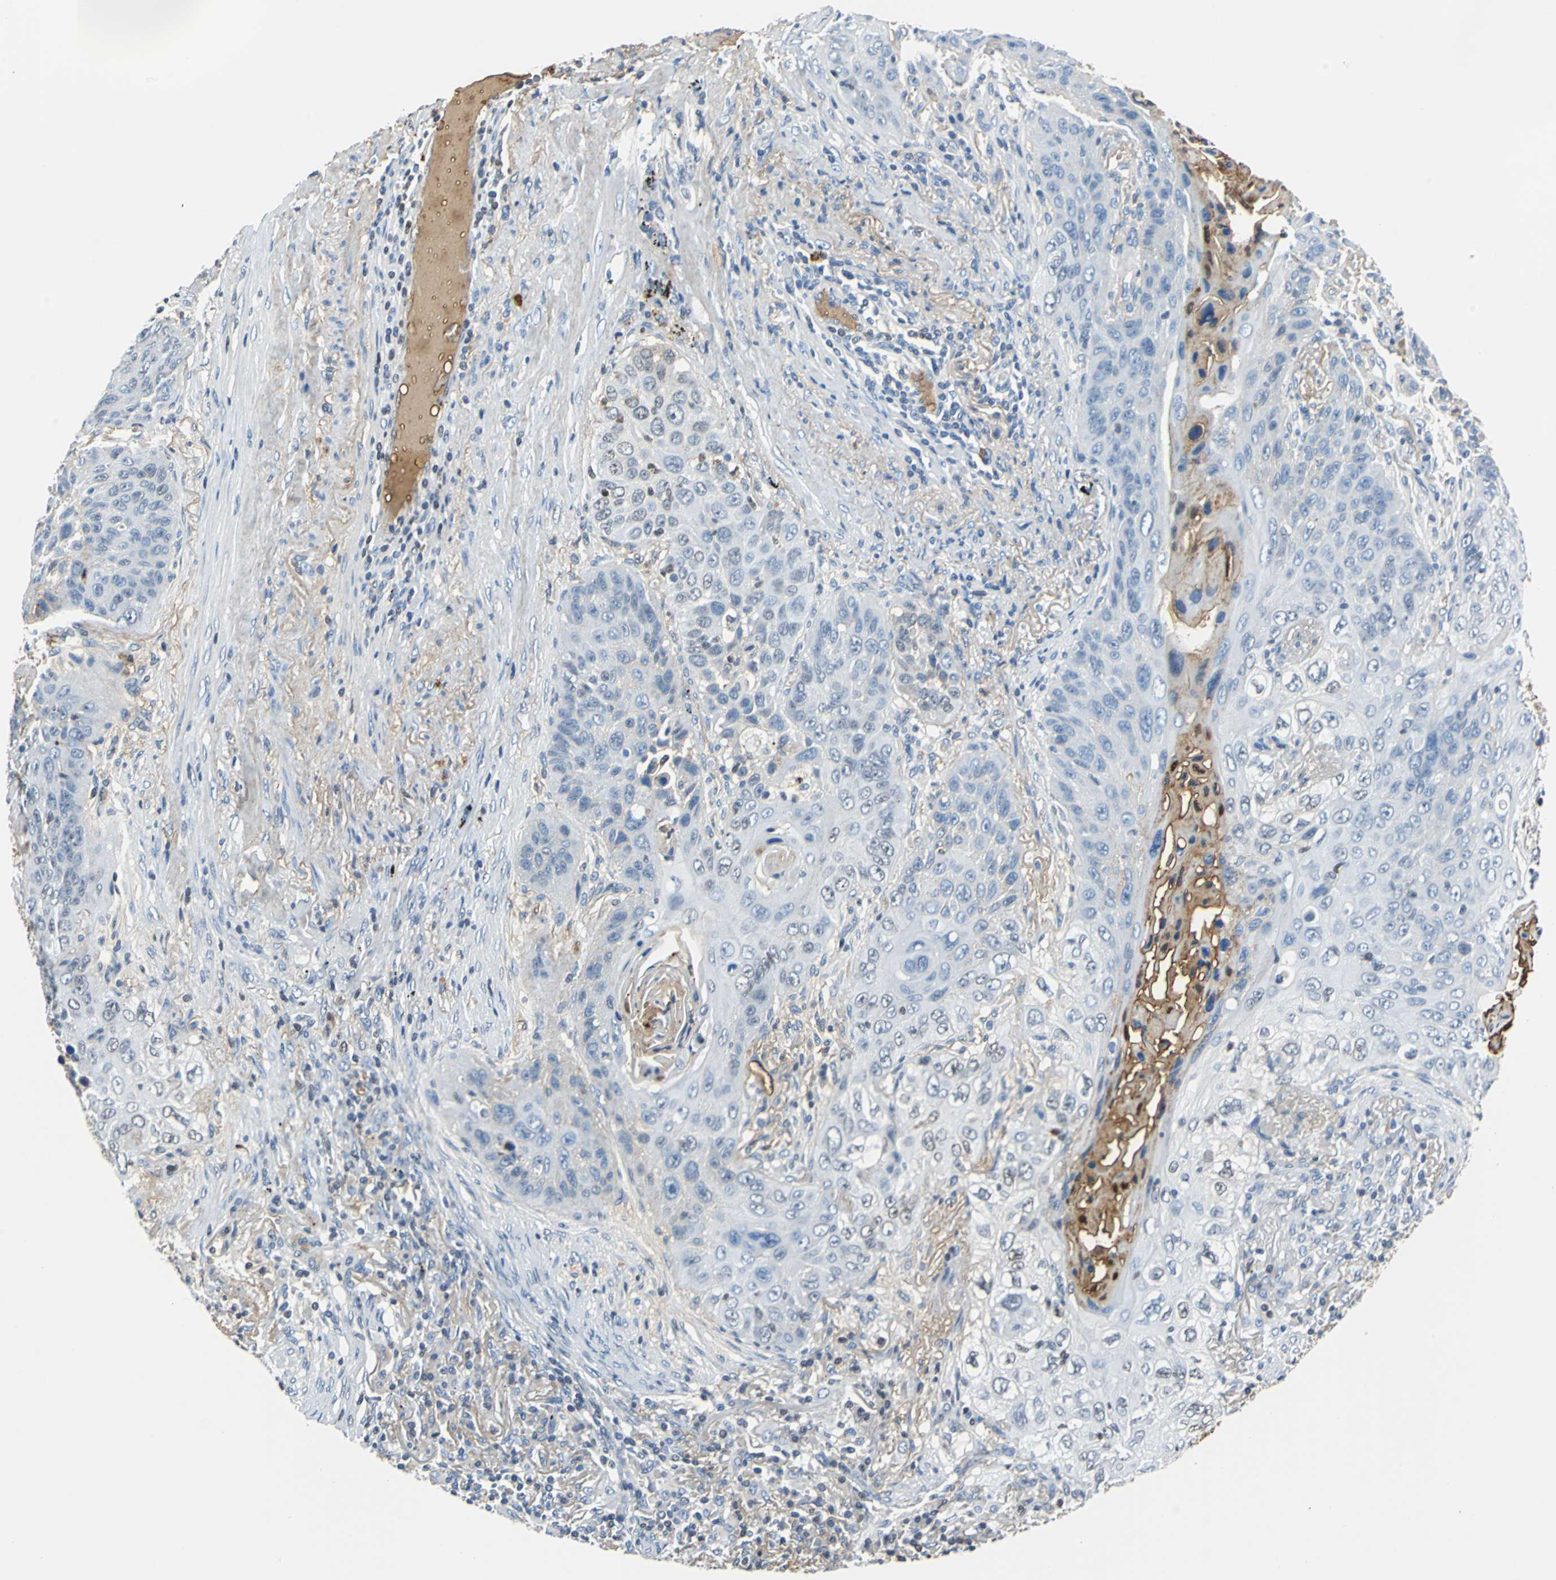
{"staining": {"intensity": "moderate", "quantity": "<25%", "location": "cytoplasmic/membranous"}, "tissue": "lung cancer", "cell_type": "Tumor cells", "image_type": "cancer", "snomed": [{"axis": "morphology", "description": "Squamous cell carcinoma, NOS"}, {"axis": "topography", "description": "Lung"}], "caption": "Protein analysis of squamous cell carcinoma (lung) tissue reveals moderate cytoplasmic/membranous expression in about <25% of tumor cells.", "gene": "ALB", "patient": {"sex": "female", "age": 67}}